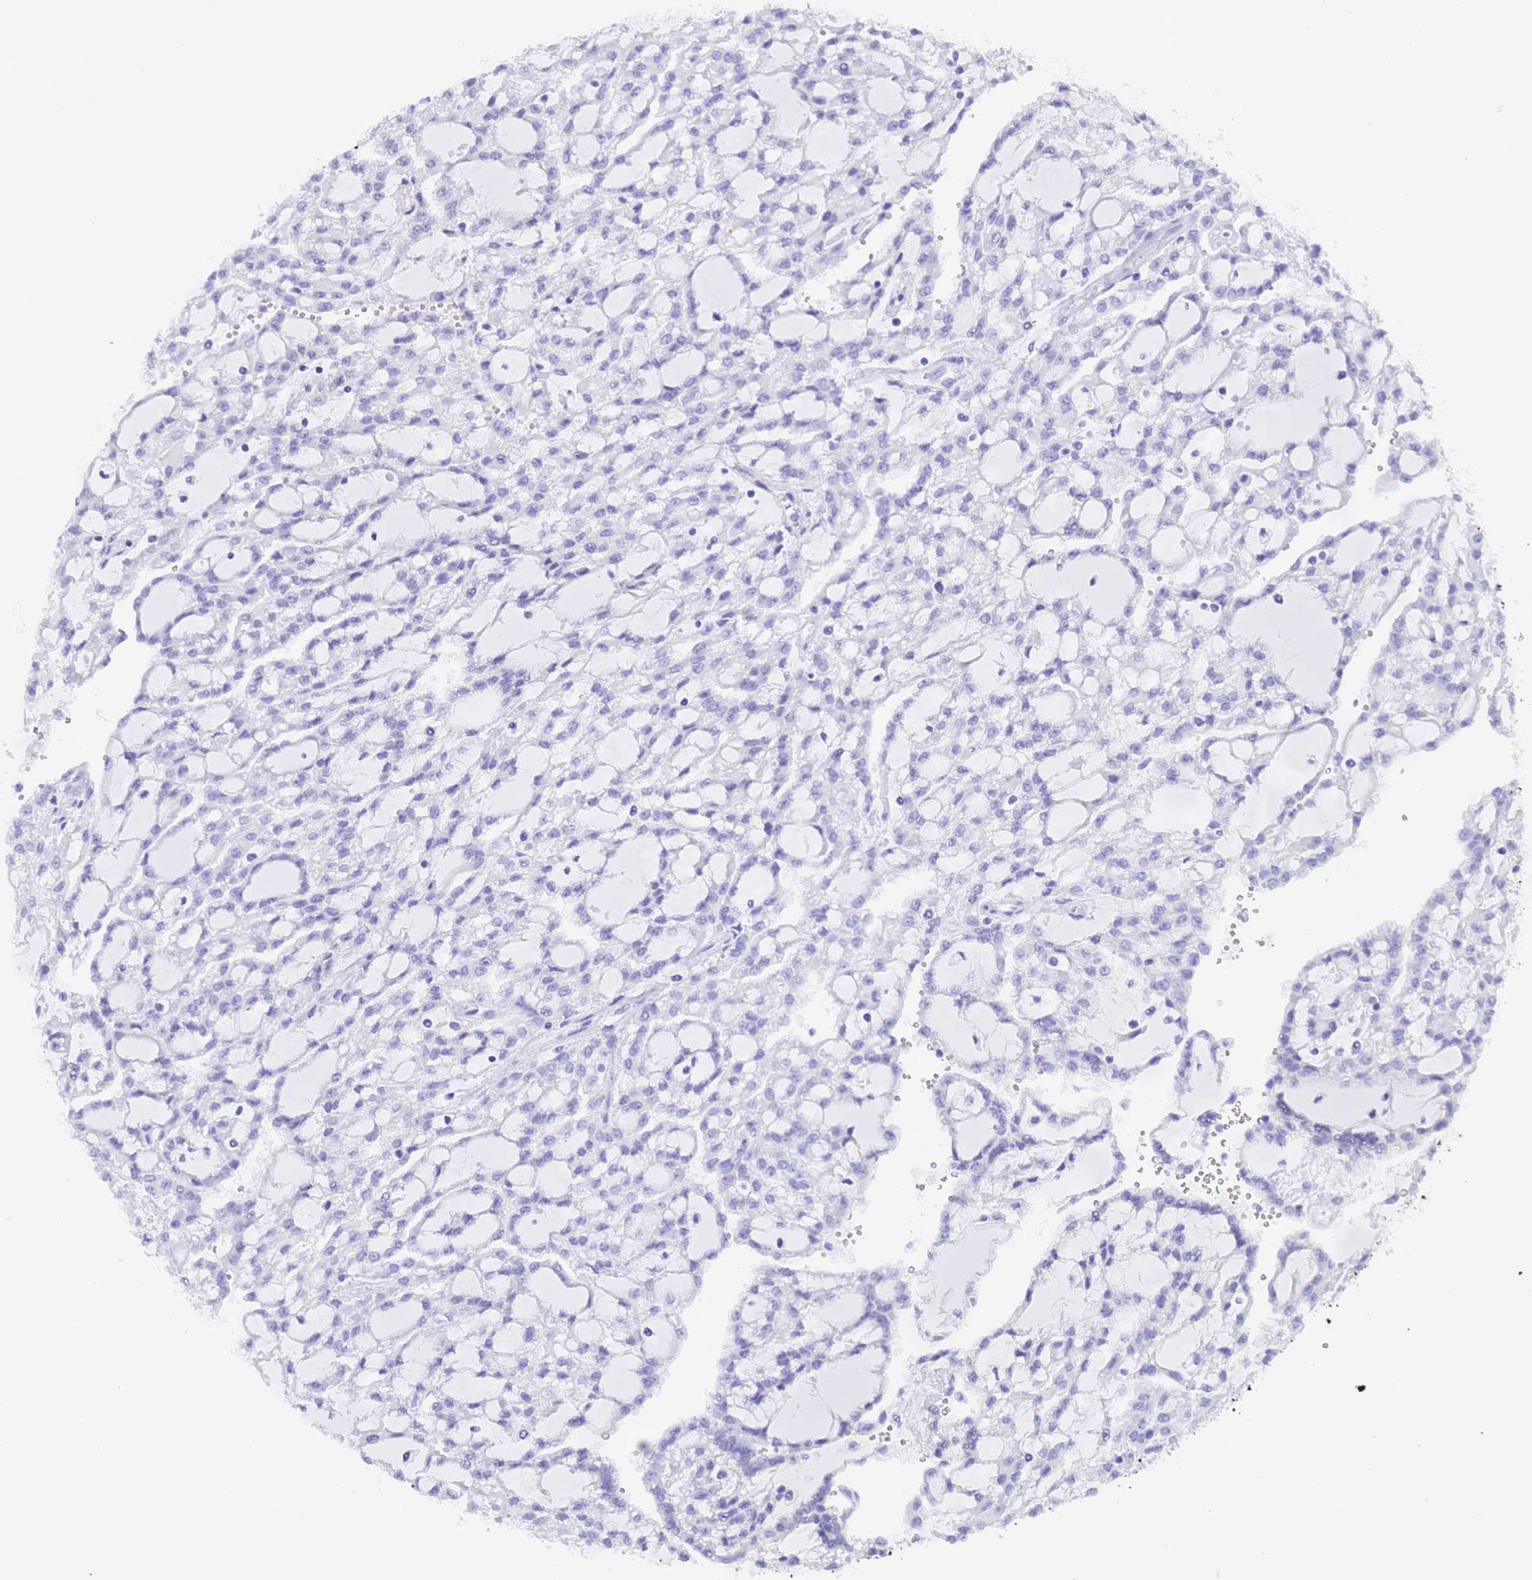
{"staining": {"intensity": "negative", "quantity": "none", "location": "none"}, "tissue": "renal cancer", "cell_type": "Tumor cells", "image_type": "cancer", "snomed": [{"axis": "morphology", "description": "Adenocarcinoma, NOS"}, {"axis": "topography", "description": "Kidney"}], "caption": "This is an immunohistochemistry (IHC) histopathology image of human adenocarcinoma (renal). There is no staining in tumor cells.", "gene": "STATH", "patient": {"sex": "male", "age": 63}}